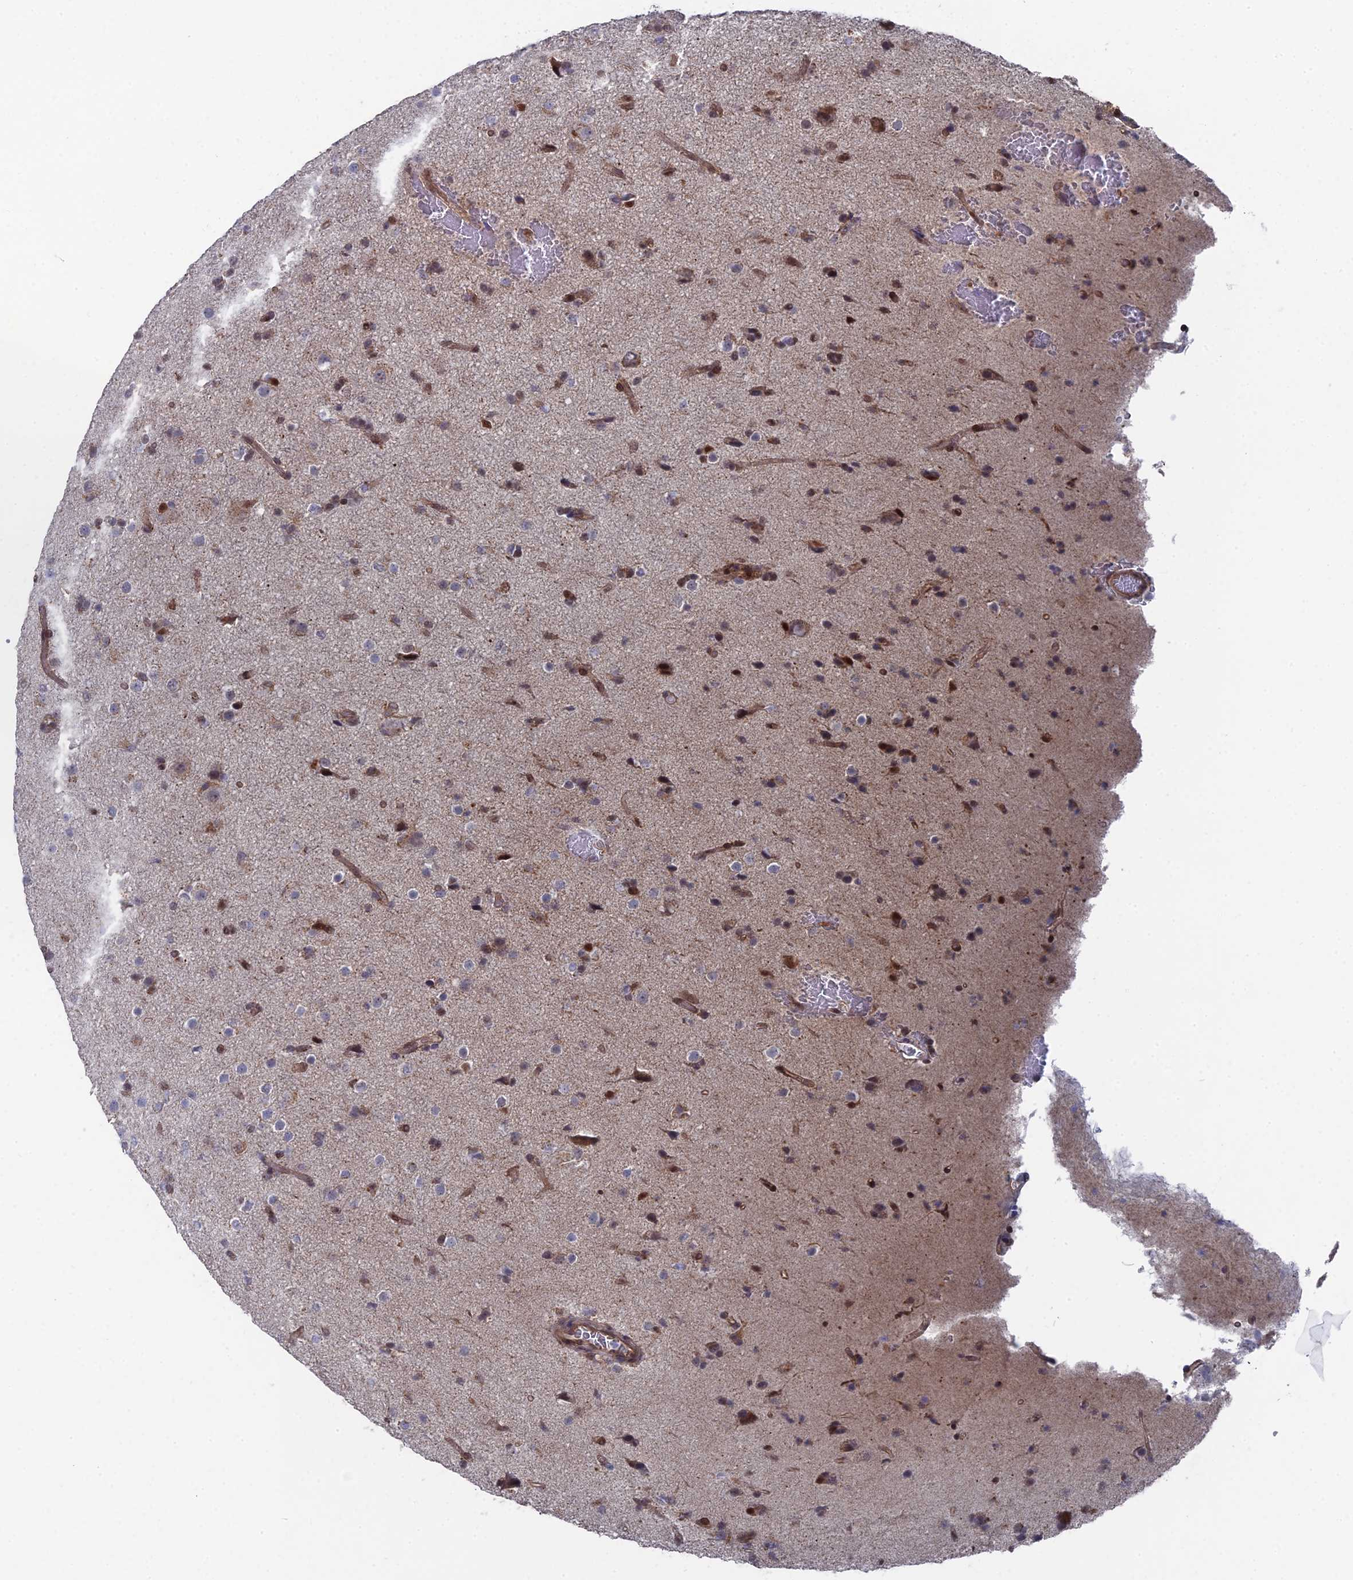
{"staining": {"intensity": "moderate", "quantity": "25%-75%", "location": "cytoplasmic/membranous,nuclear"}, "tissue": "glioma", "cell_type": "Tumor cells", "image_type": "cancer", "snomed": [{"axis": "morphology", "description": "Glioma, malignant, Low grade"}, {"axis": "topography", "description": "Brain"}], "caption": "Protein analysis of glioma tissue demonstrates moderate cytoplasmic/membranous and nuclear expression in approximately 25%-75% of tumor cells. (DAB IHC with brightfield microscopy, high magnification).", "gene": "UNC5D", "patient": {"sex": "male", "age": 65}}